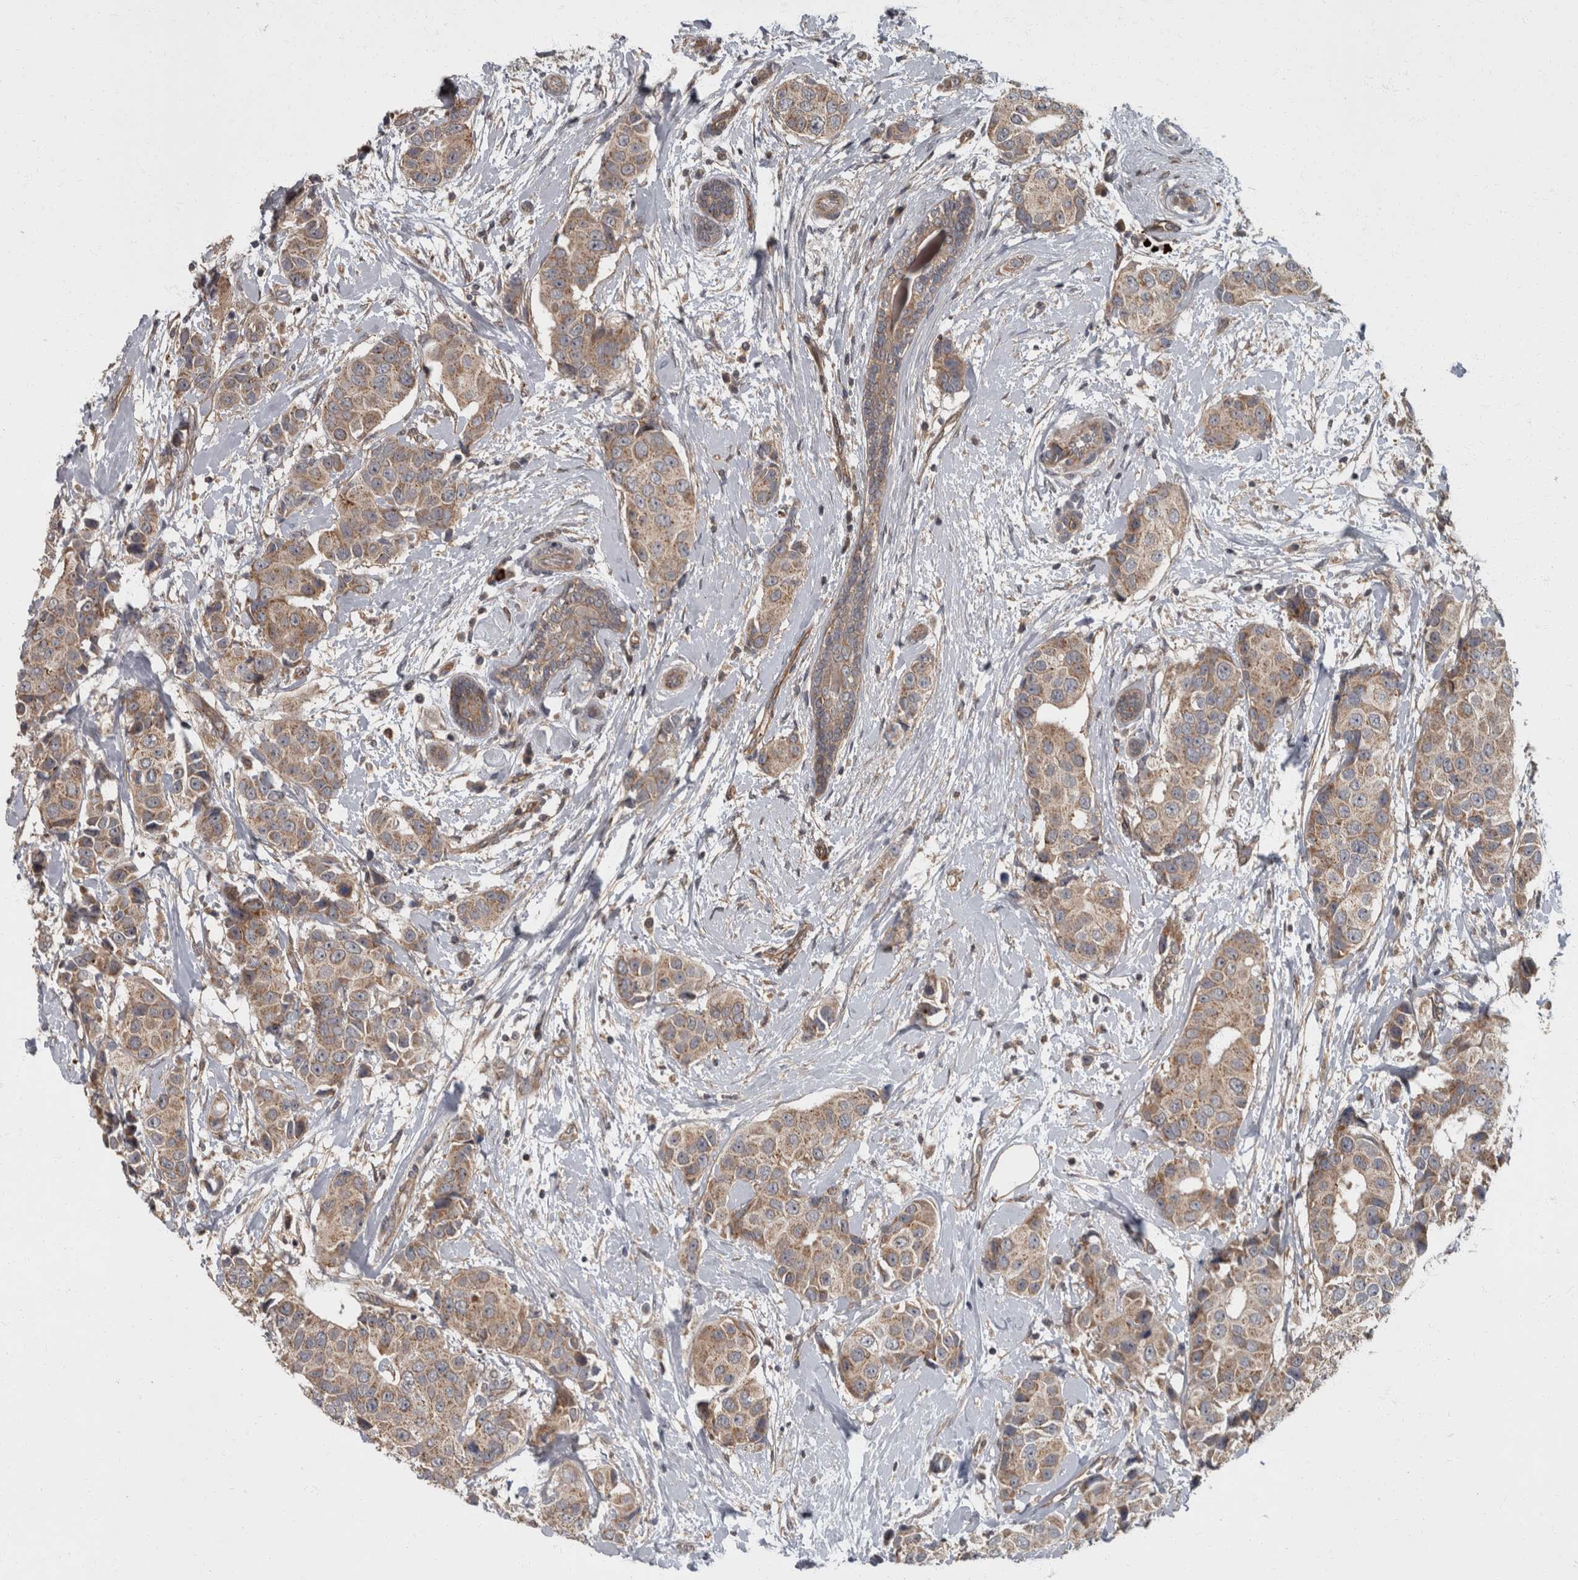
{"staining": {"intensity": "weak", "quantity": ">75%", "location": "cytoplasmic/membranous"}, "tissue": "breast cancer", "cell_type": "Tumor cells", "image_type": "cancer", "snomed": [{"axis": "morphology", "description": "Normal tissue, NOS"}, {"axis": "morphology", "description": "Duct carcinoma"}, {"axis": "topography", "description": "Breast"}], "caption": "Immunohistochemistry histopathology image of neoplastic tissue: breast intraductal carcinoma stained using immunohistochemistry displays low levels of weak protein expression localized specifically in the cytoplasmic/membranous of tumor cells, appearing as a cytoplasmic/membranous brown color.", "gene": "VEGFD", "patient": {"sex": "female", "age": 39}}